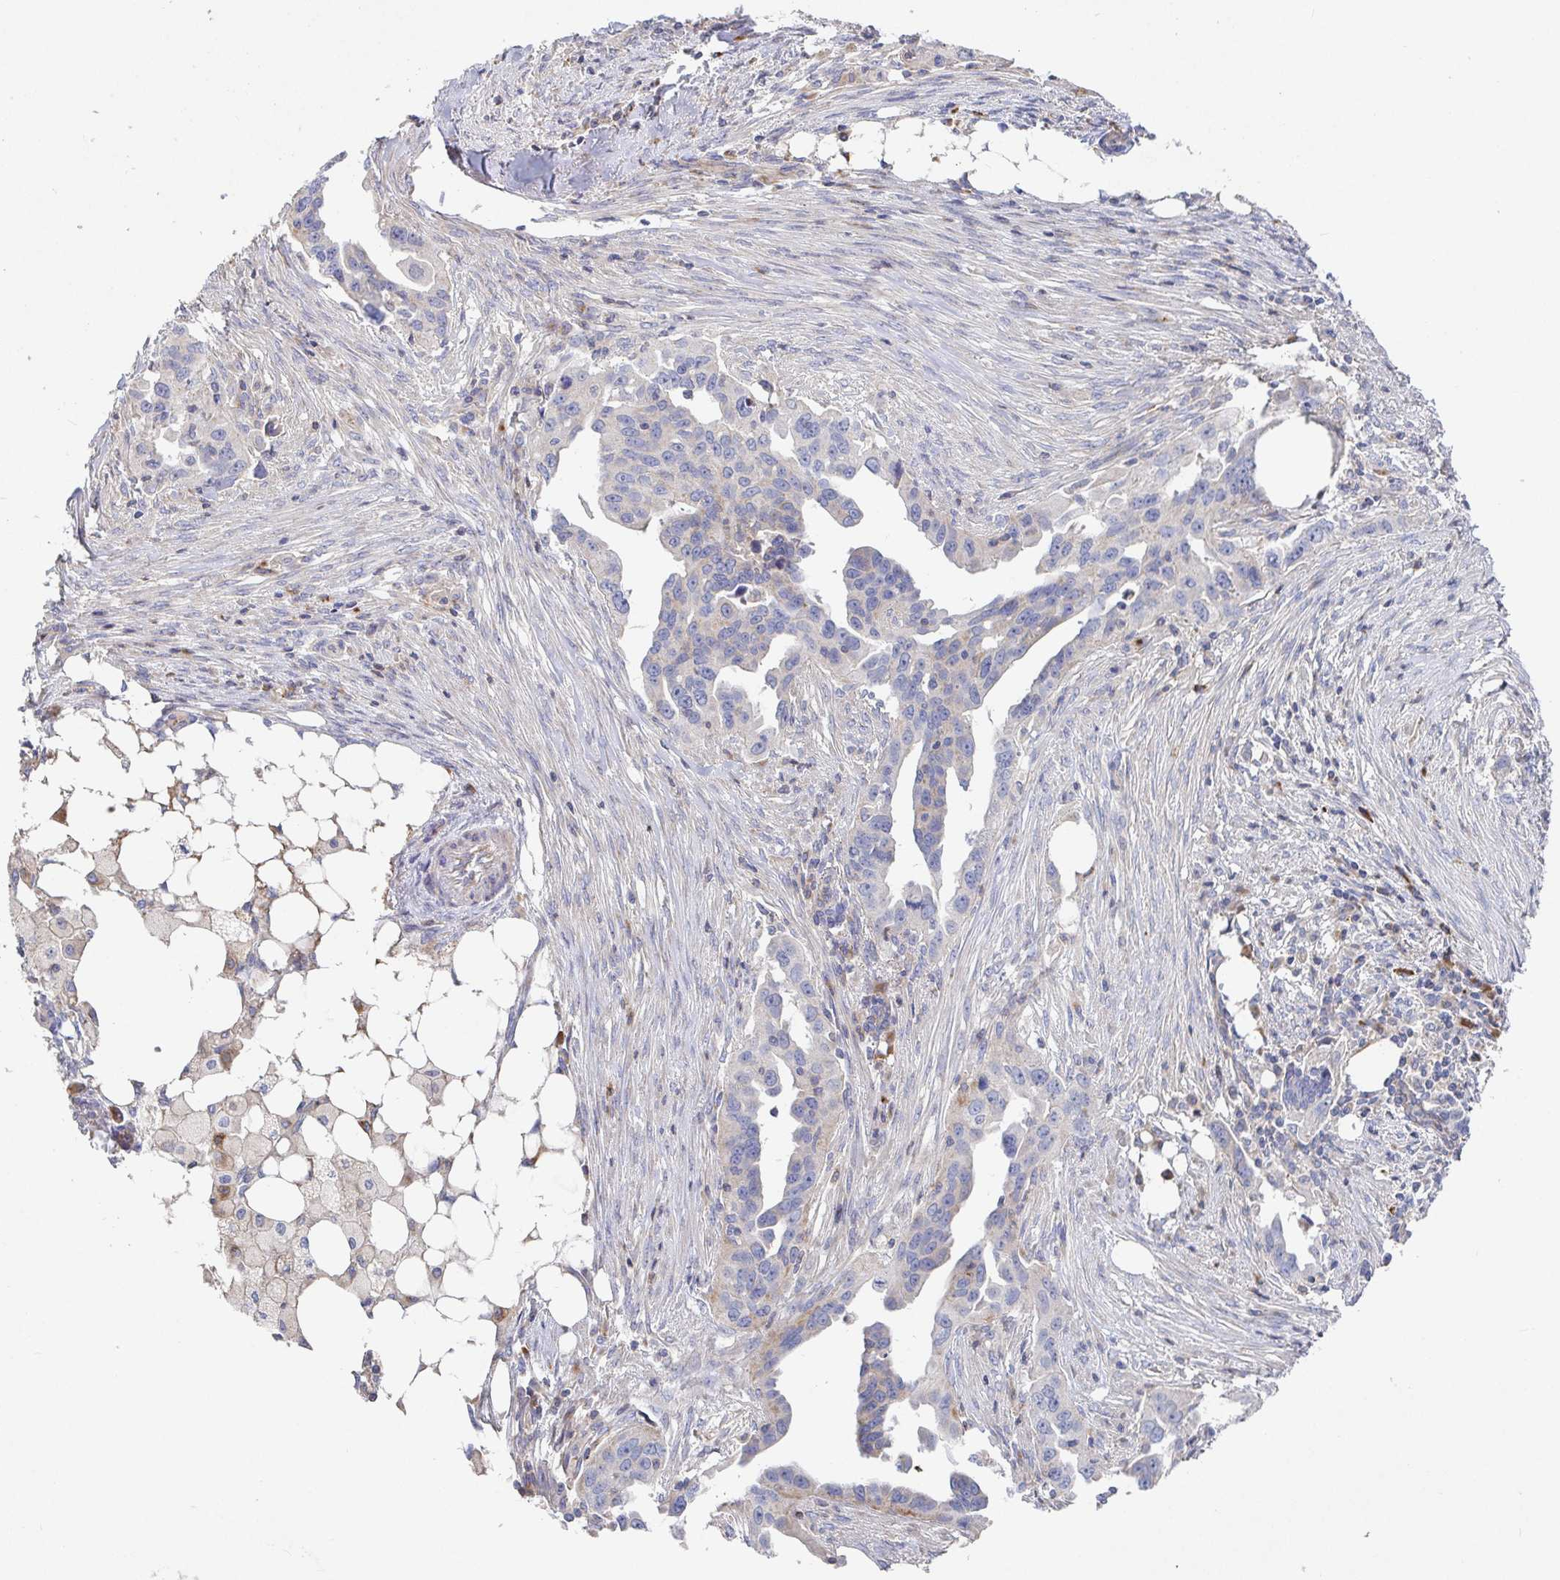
{"staining": {"intensity": "negative", "quantity": "none", "location": "none"}, "tissue": "ovarian cancer", "cell_type": "Tumor cells", "image_type": "cancer", "snomed": [{"axis": "morphology", "description": "Carcinoma, endometroid"}, {"axis": "morphology", "description": "Cystadenocarcinoma, serous, NOS"}, {"axis": "topography", "description": "Ovary"}], "caption": "IHC of endometroid carcinoma (ovarian) reveals no positivity in tumor cells. (DAB immunohistochemistry, high magnification).", "gene": "IRAK2", "patient": {"sex": "female", "age": 45}}